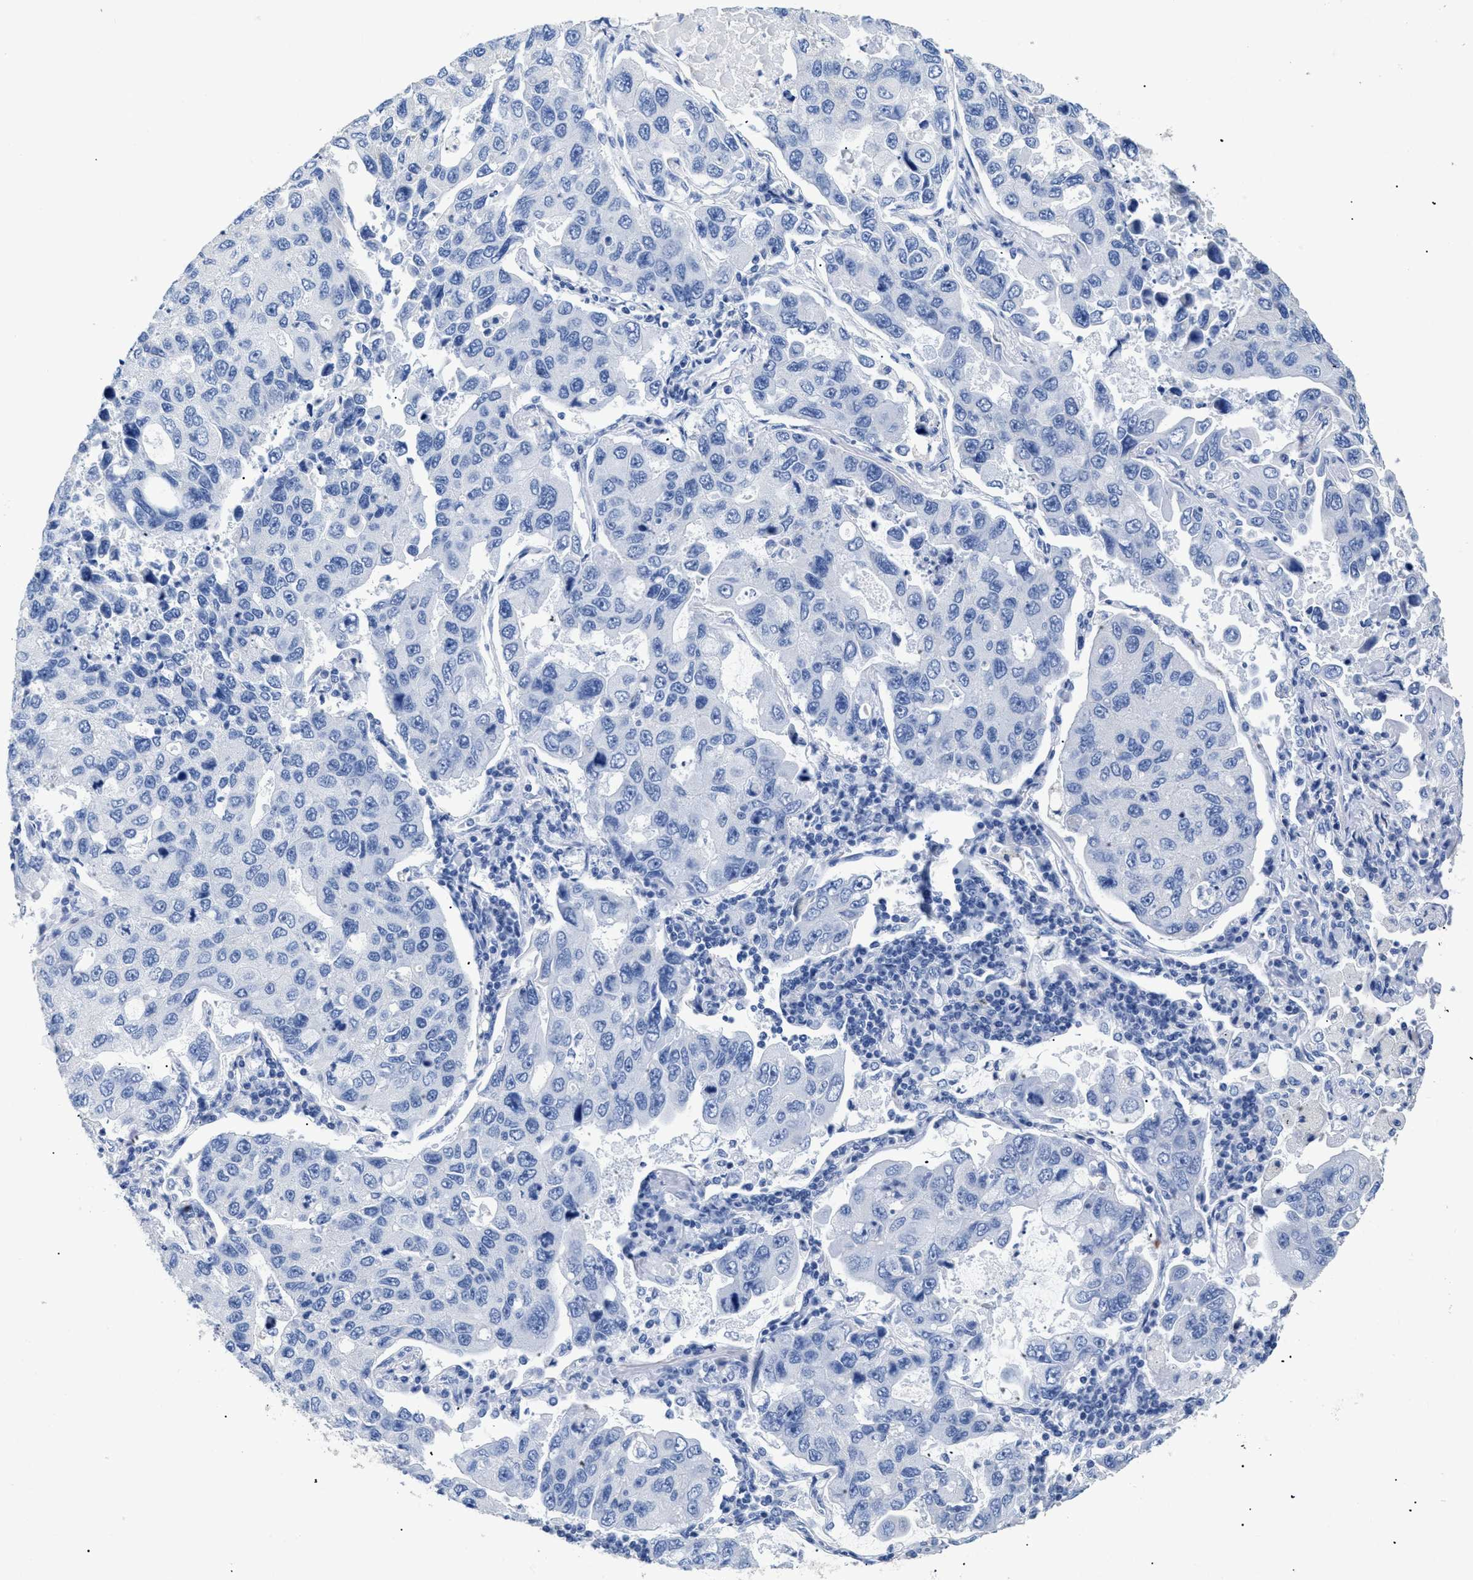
{"staining": {"intensity": "negative", "quantity": "none", "location": "none"}, "tissue": "lung cancer", "cell_type": "Tumor cells", "image_type": "cancer", "snomed": [{"axis": "morphology", "description": "Adenocarcinoma, NOS"}, {"axis": "topography", "description": "Lung"}], "caption": "This is an immunohistochemistry (IHC) micrograph of lung cancer (adenocarcinoma). There is no expression in tumor cells.", "gene": "DLC1", "patient": {"sex": "male", "age": 64}}